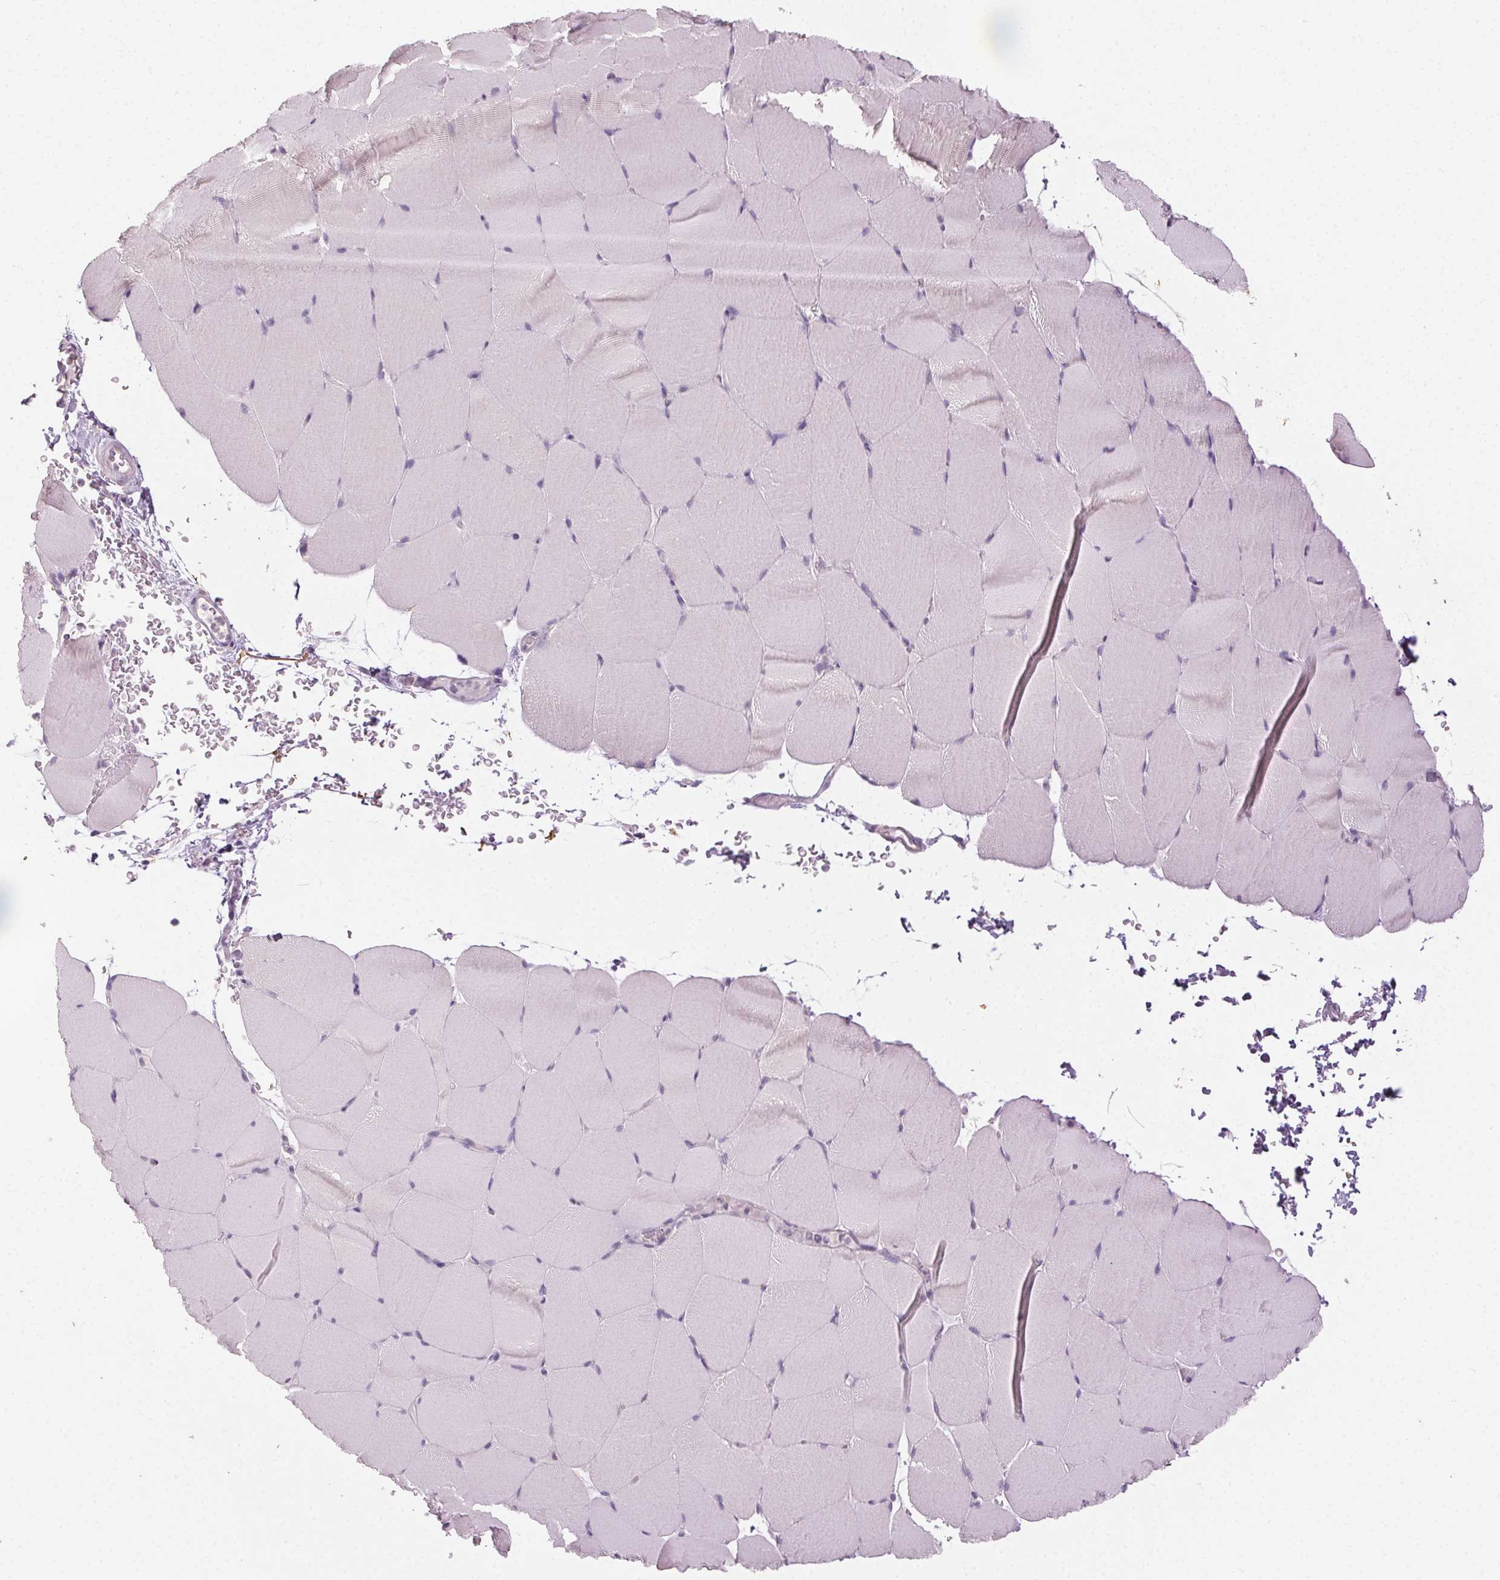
{"staining": {"intensity": "negative", "quantity": "none", "location": "none"}, "tissue": "skeletal muscle", "cell_type": "Myocytes", "image_type": "normal", "snomed": [{"axis": "morphology", "description": "Normal tissue, NOS"}, {"axis": "topography", "description": "Skeletal muscle"}], "caption": "This is a image of immunohistochemistry staining of unremarkable skeletal muscle, which shows no expression in myocytes.", "gene": "CLTRN", "patient": {"sex": "female", "age": 37}}